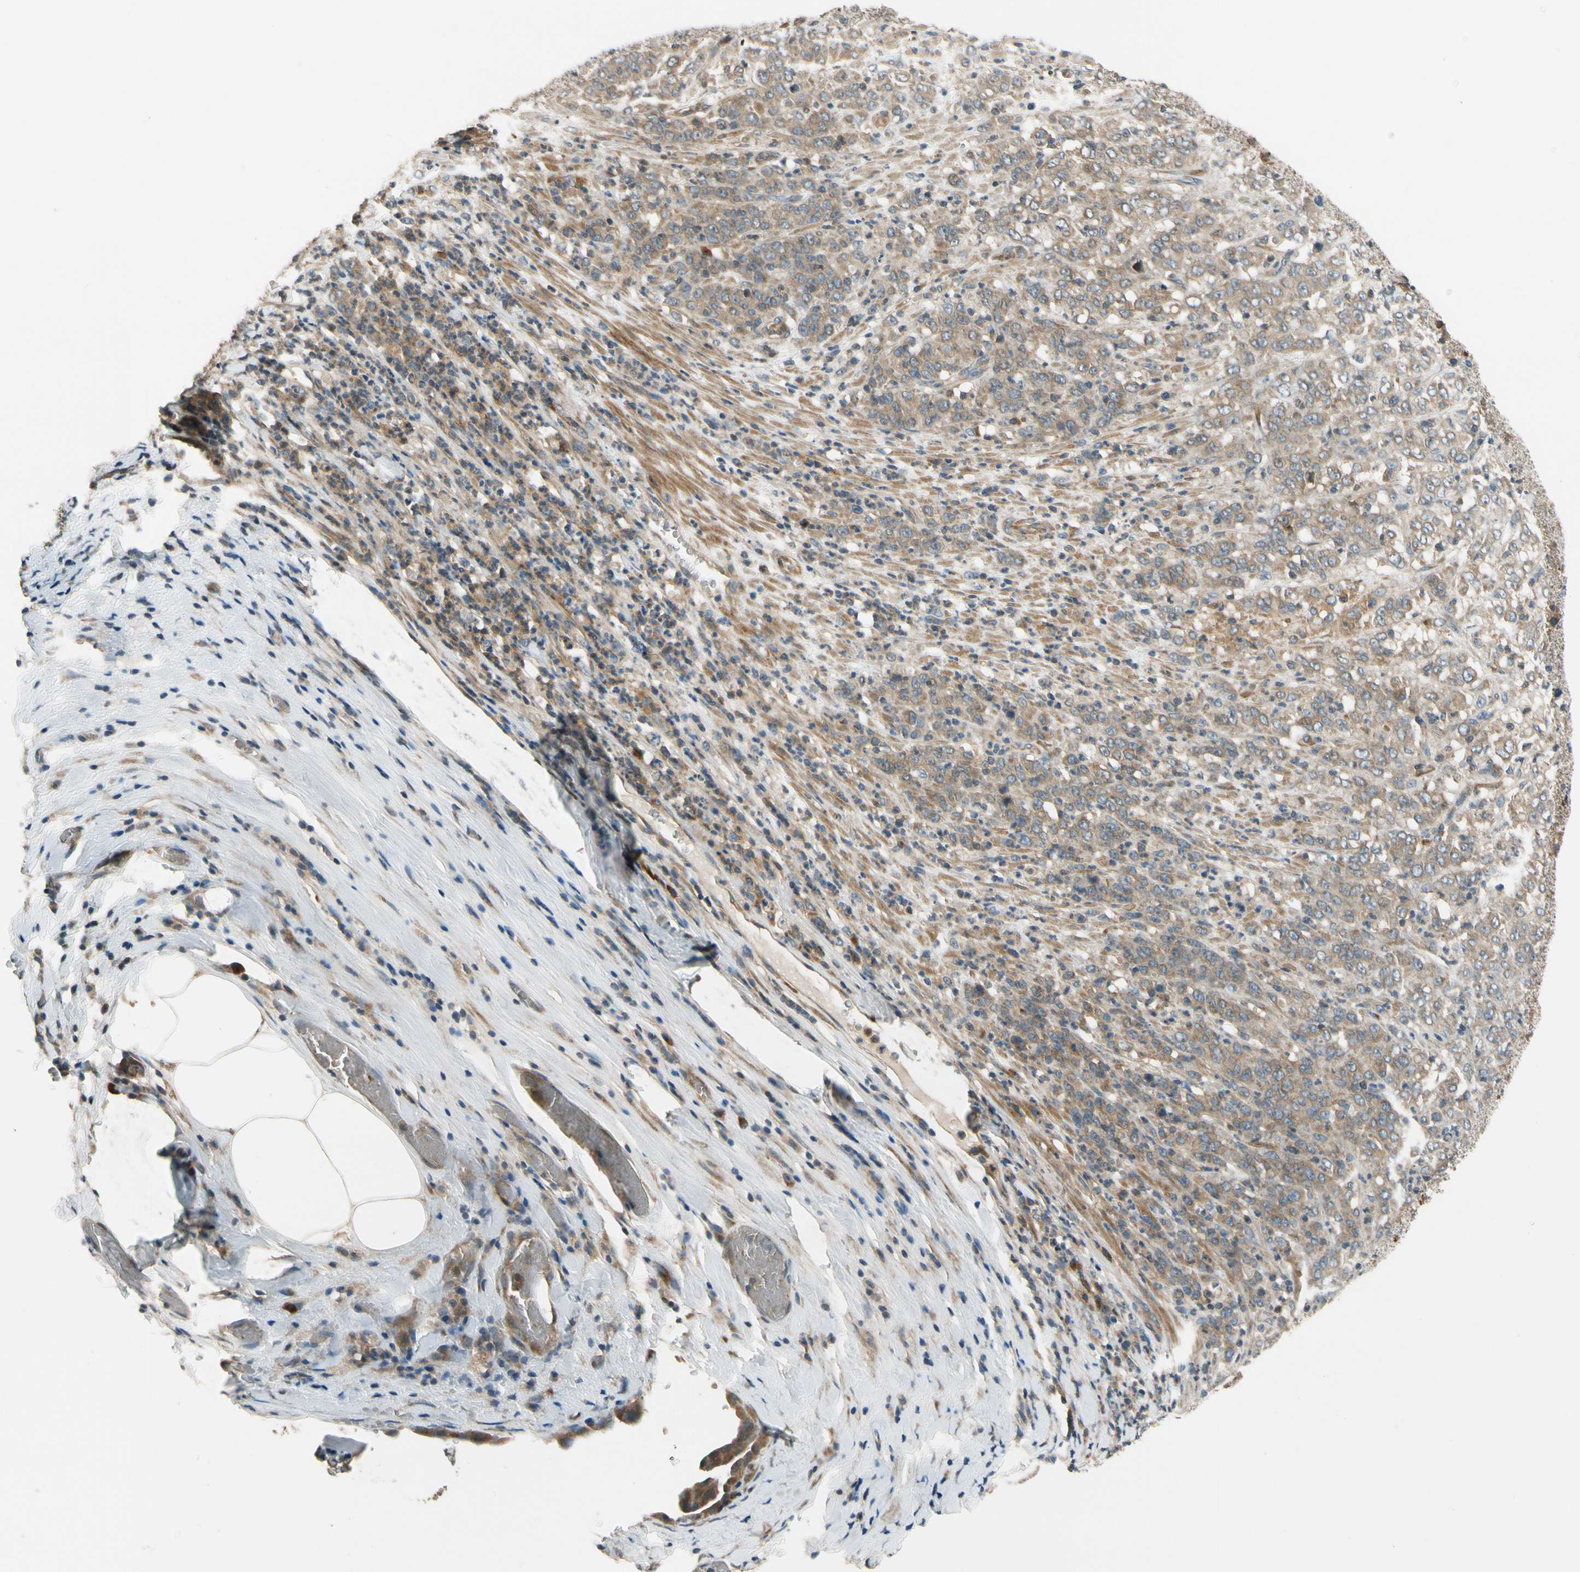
{"staining": {"intensity": "weak", "quantity": ">75%", "location": "cytoplasmic/membranous"}, "tissue": "stomach cancer", "cell_type": "Tumor cells", "image_type": "cancer", "snomed": [{"axis": "morphology", "description": "Adenocarcinoma, NOS"}, {"axis": "topography", "description": "Stomach, lower"}], "caption": "Brown immunohistochemical staining in adenocarcinoma (stomach) shows weak cytoplasmic/membranous positivity in approximately >75% of tumor cells.", "gene": "MST1R", "patient": {"sex": "female", "age": 71}}